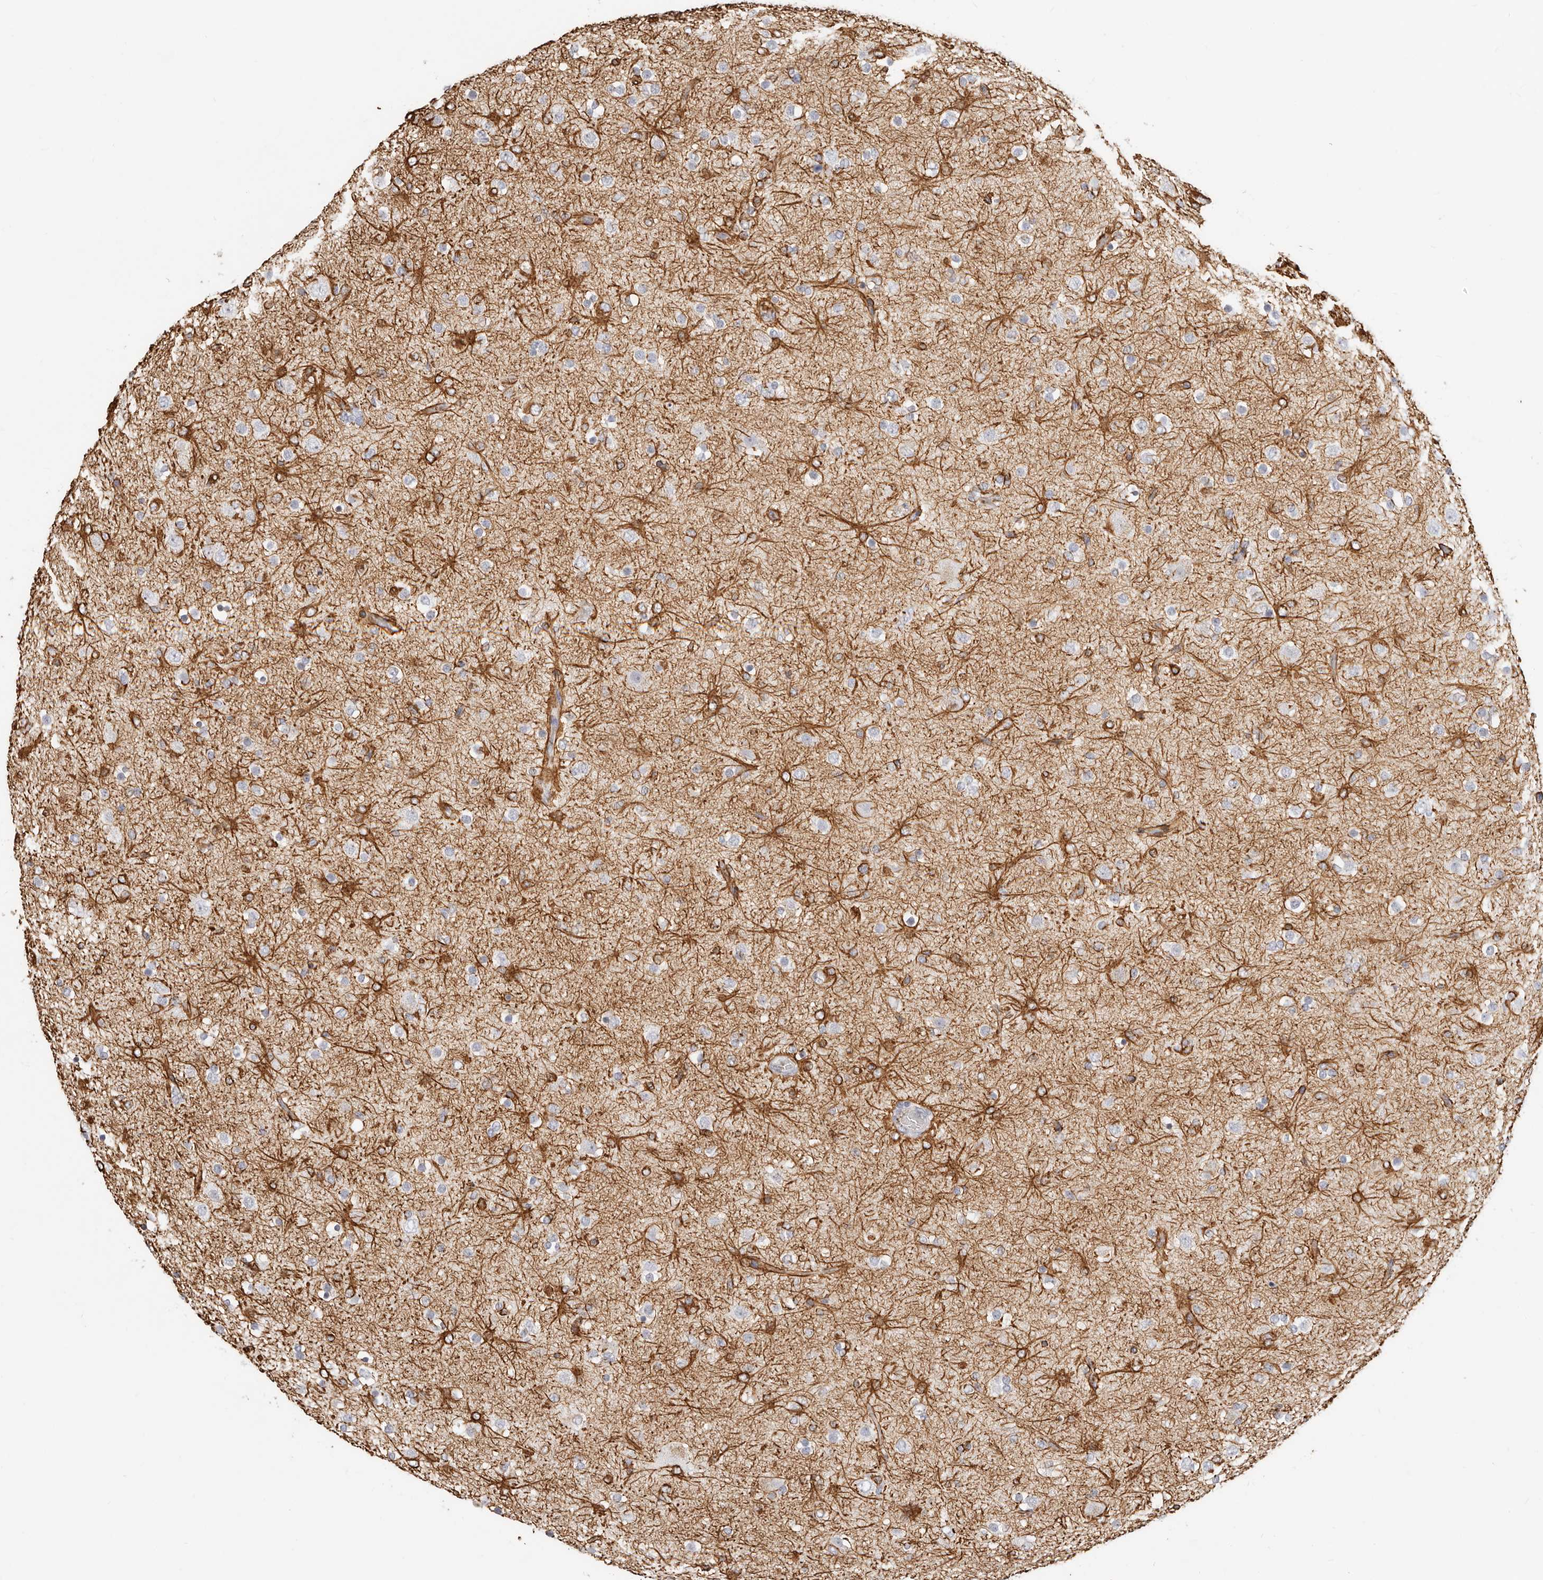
{"staining": {"intensity": "weak", "quantity": "<25%", "location": "cytoplasmic/membranous"}, "tissue": "glioma", "cell_type": "Tumor cells", "image_type": "cancer", "snomed": [{"axis": "morphology", "description": "Glioma, malignant, Low grade"}, {"axis": "topography", "description": "Brain"}], "caption": "Image shows no significant protein staining in tumor cells of glioma.", "gene": "ASCL1", "patient": {"sex": "male", "age": 65}}